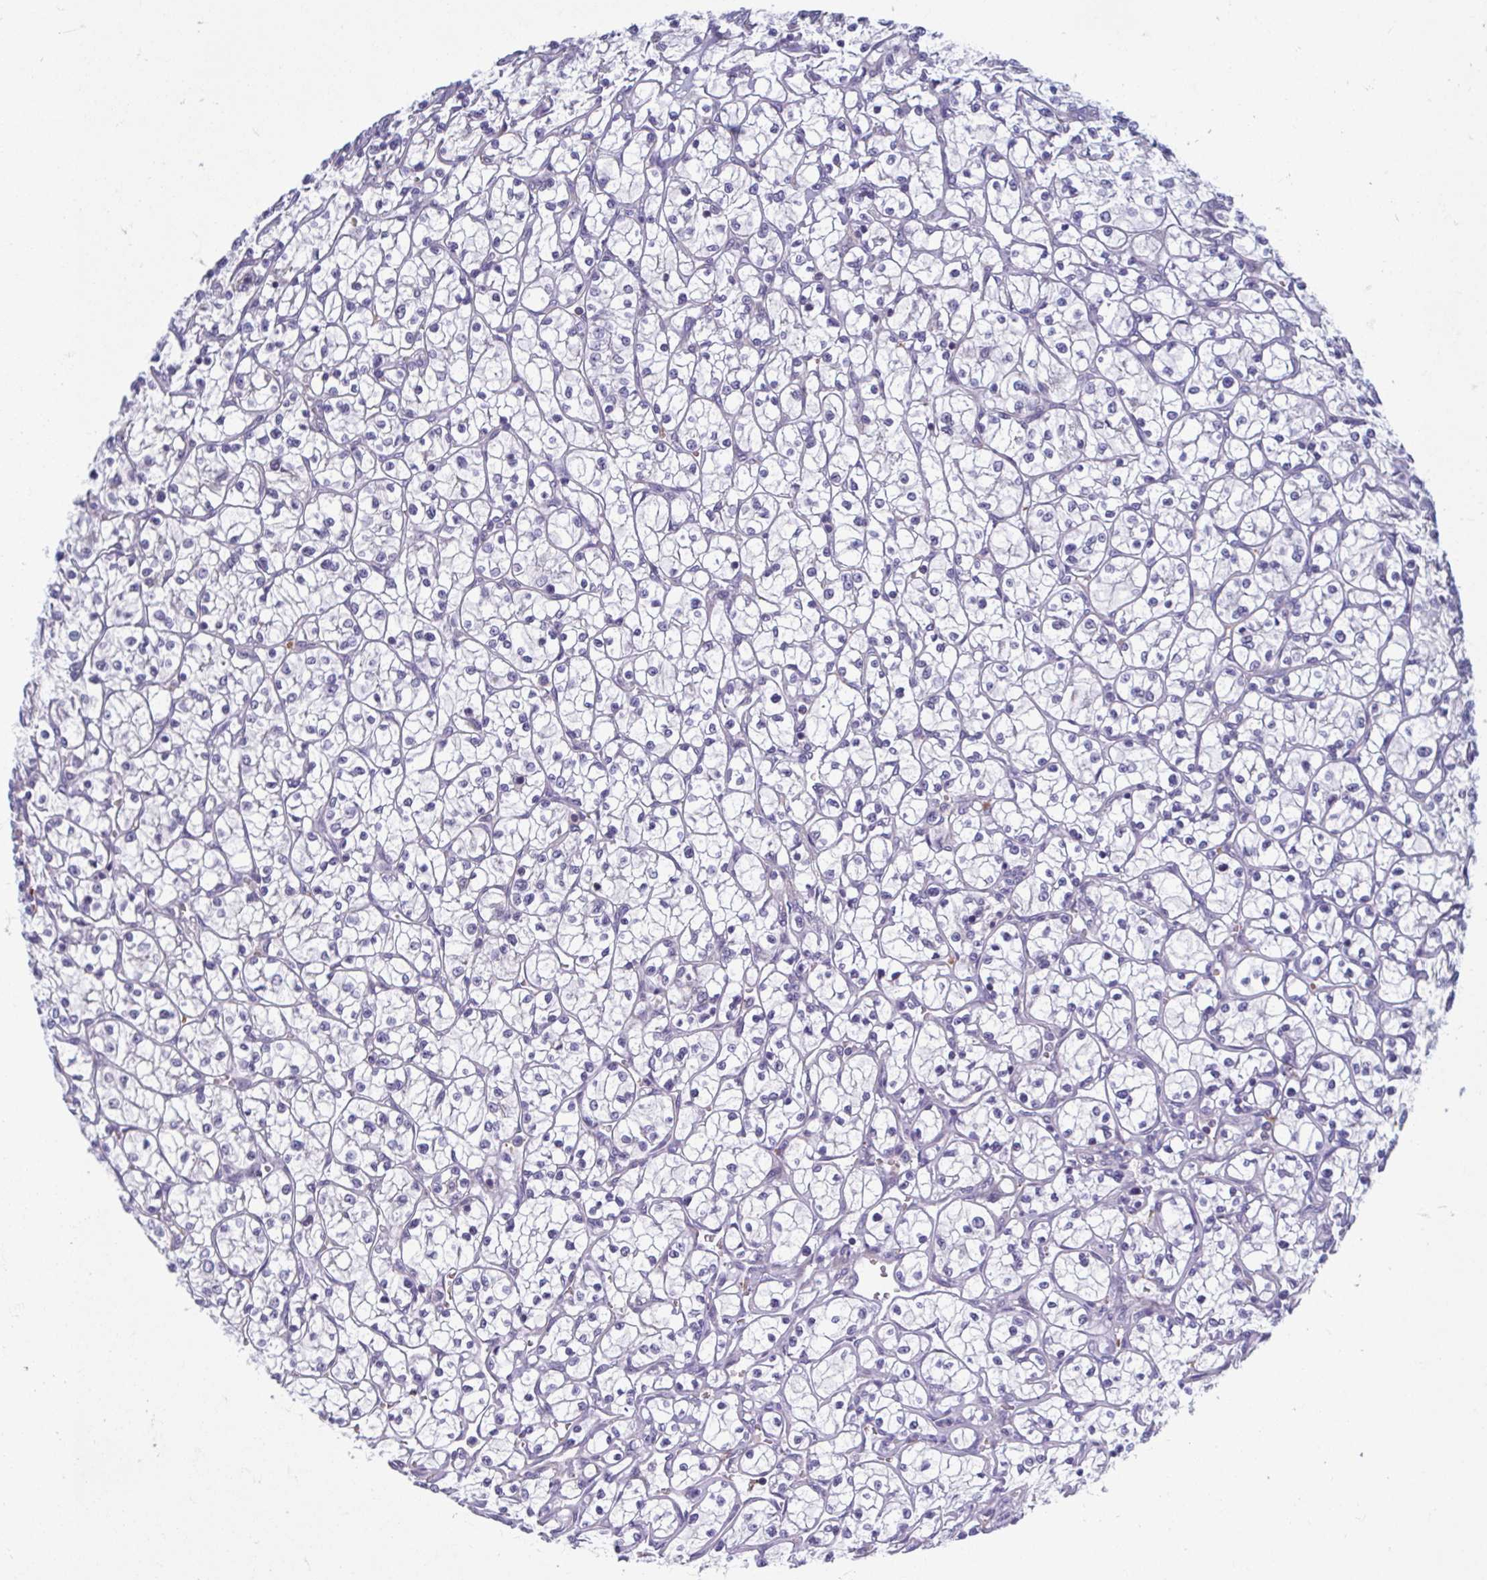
{"staining": {"intensity": "negative", "quantity": "none", "location": "none"}, "tissue": "renal cancer", "cell_type": "Tumor cells", "image_type": "cancer", "snomed": [{"axis": "morphology", "description": "Adenocarcinoma, NOS"}, {"axis": "topography", "description": "Kidney"}], "caption": "DAB (3,3'-diaminobenzidine) immunohistochemical staining of human renal cancer (adenocarcinoma) reveals no significant staining in tumor cells.", "gene": "LRRC38", "patient": {"sex": "female", "age": 64}}